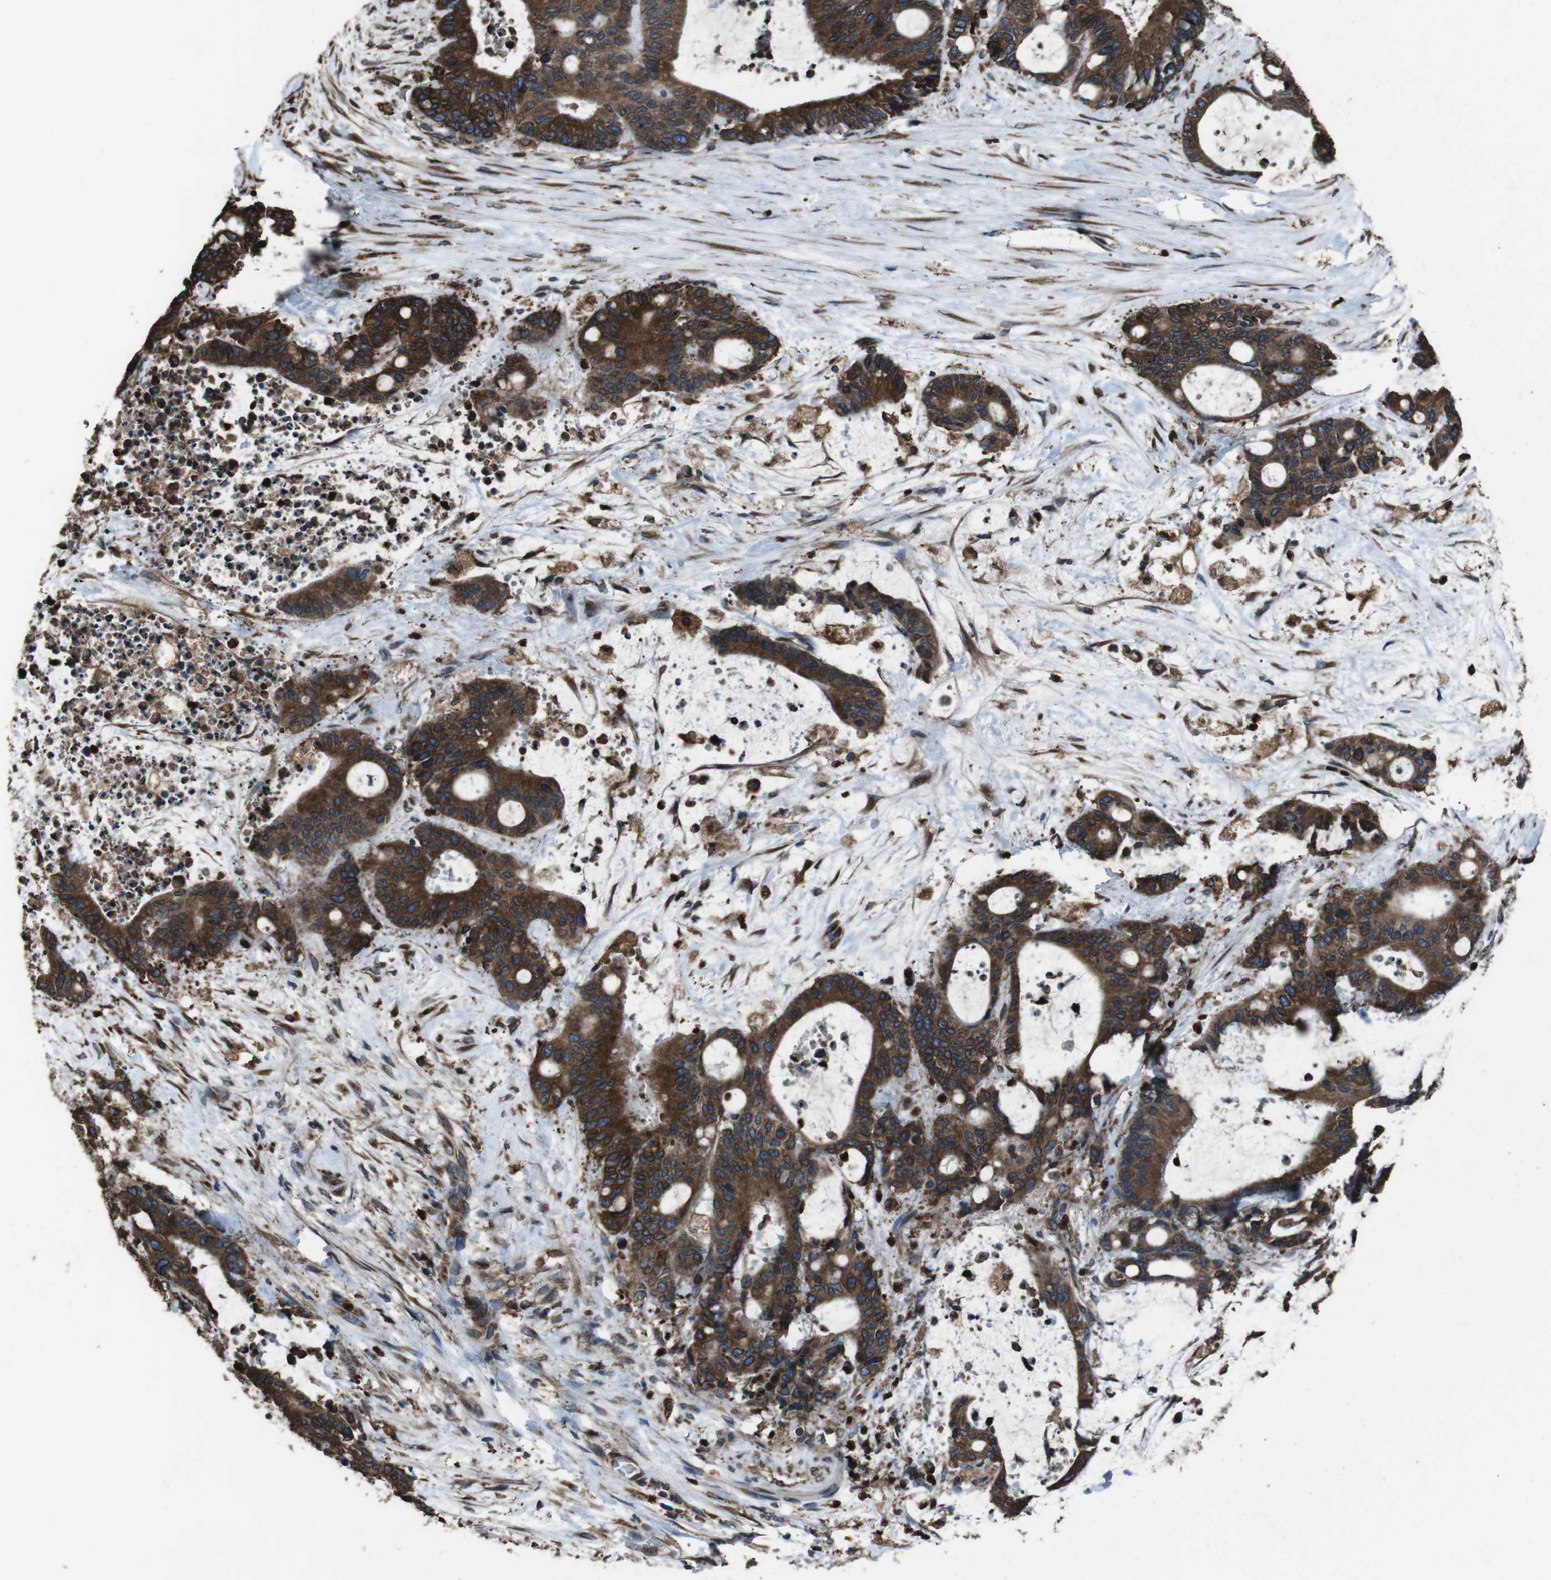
{"staining": {"intensity": "strong", "quantity": ">75%", "location": "cytoplasmic/membranous"}, "tissue": "liver cancer", "cell_type": "Tumor cells", "image_type": "cancer", "snomed": [{"axis": "morphology", "description": "Normal tissue, NOS"}, {"axis": "morphology", "description": "Cholangiocarcinoma"}, {"axis": "topography", "description": "Liver"}, {"axis": "topography", "description": "Peripheral nerve tissue"}], "caption": "IHC of human cholangiocarcinoma (liver) demonstrates high levels of strong cytoplasmic/membranous expression in approximately >75% of tumor cells.", "gene": "APMAP", "patient": {"sex": "female", "age": 73}}